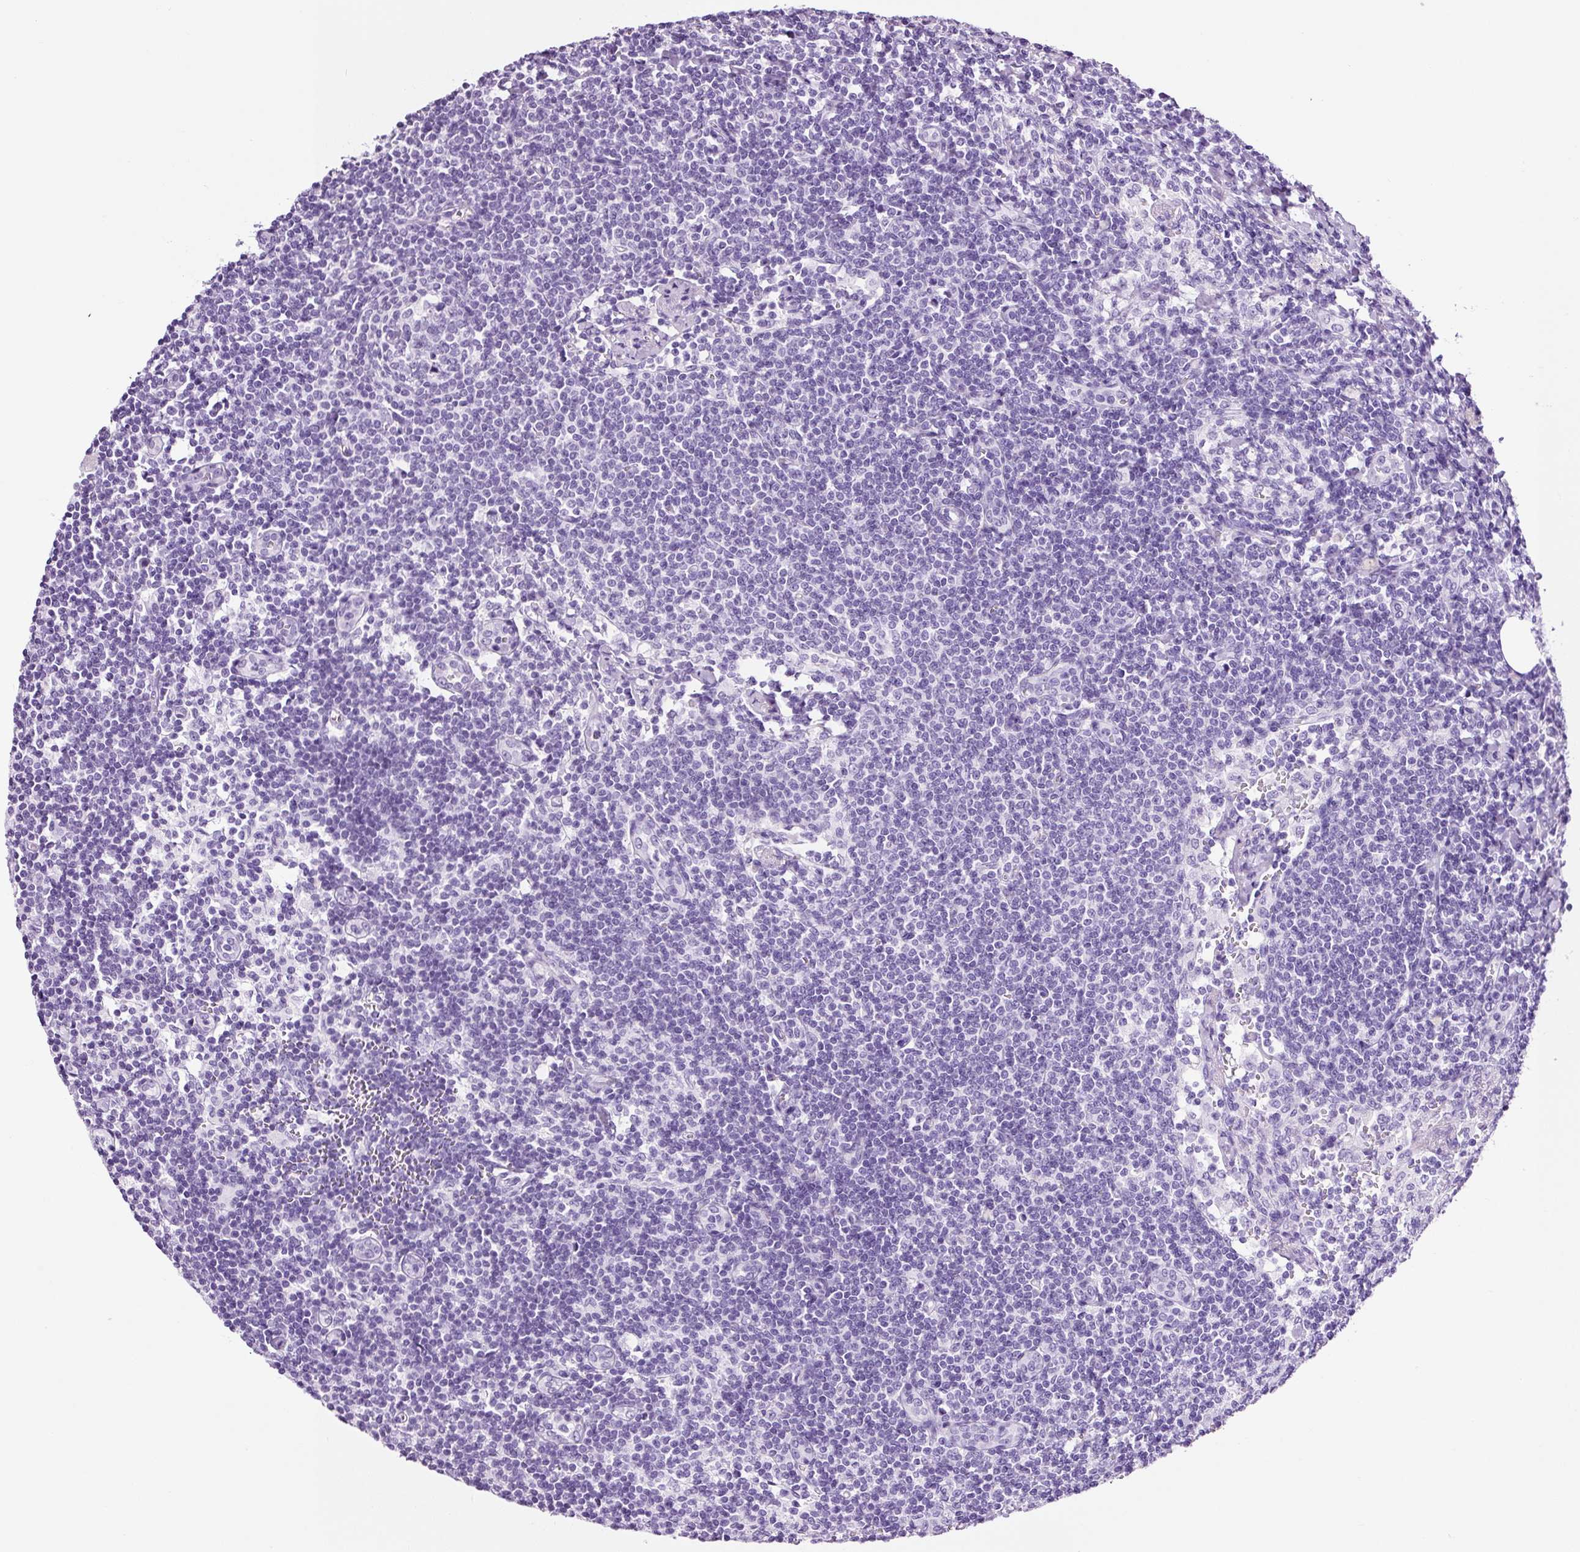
{"staining": {"intensity": "negative", "quantity": "none", "location": "none"}, "tissue": "lymph node", "cell_type": "Germinal center cells", "image_type": "normal", "snomed": [{"axis": "morphology", "description": "Normal tissue, NOS"}, {"axis": "topography", "description": "Lymph node"}], "caption": "The photomicrograph reveals no significant positivity in germinal center cells of lymph node. The staining is performed using DAB brown chromogen with nuclei counter-stained in using hematoxylin.", "gene": "ADSS1", "patient": {"sex": "female", "age": 59}}